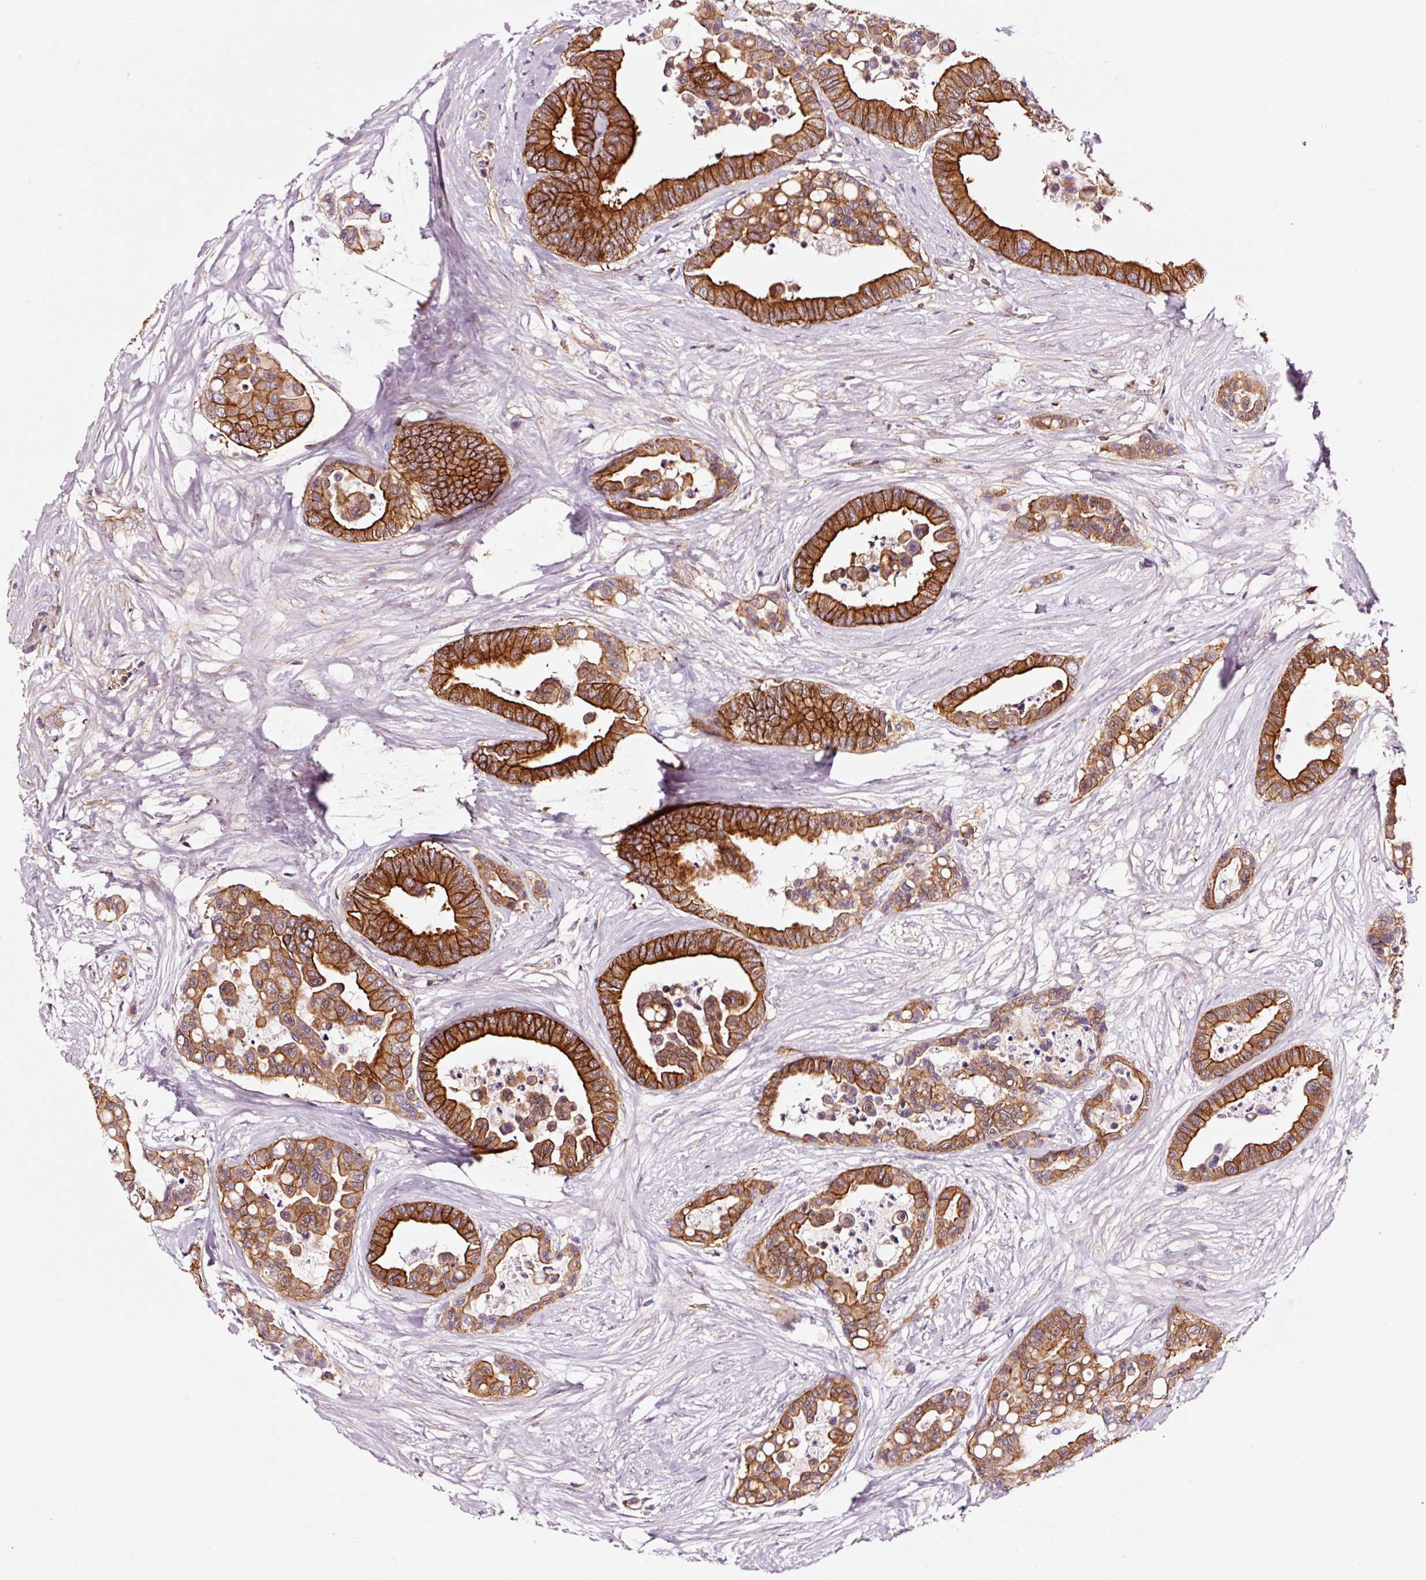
{"staining": {"intensity": "strong", "quantity": ">75%", "location": "cytoplasmic/membranous"}, "tissue": "colorectal cancer", "cell_type": "Tumor cells", "image_type": "cancer", "snomed": [{"axis": "morphology", "description": "Adenocarcinoma, NOS"}, {"axis": "topography", "description": "Colon"}], "caption": "Immunohistochemistry (IHC) staining of colorectal adenocarcinoma, which reveals high levels of strong cytoplasmic/membranous expression in about >75% of tumor cells indicating strong cytoplasmic/membranous protein staining. The staining was performed using DAB (3,3'-diaminobenzidine) (brown) for protein detection and nuclei were counterstained in hematoxylin (blue).", "gene": "ADD3", "patient": {"sex": "male", "age": 82}}